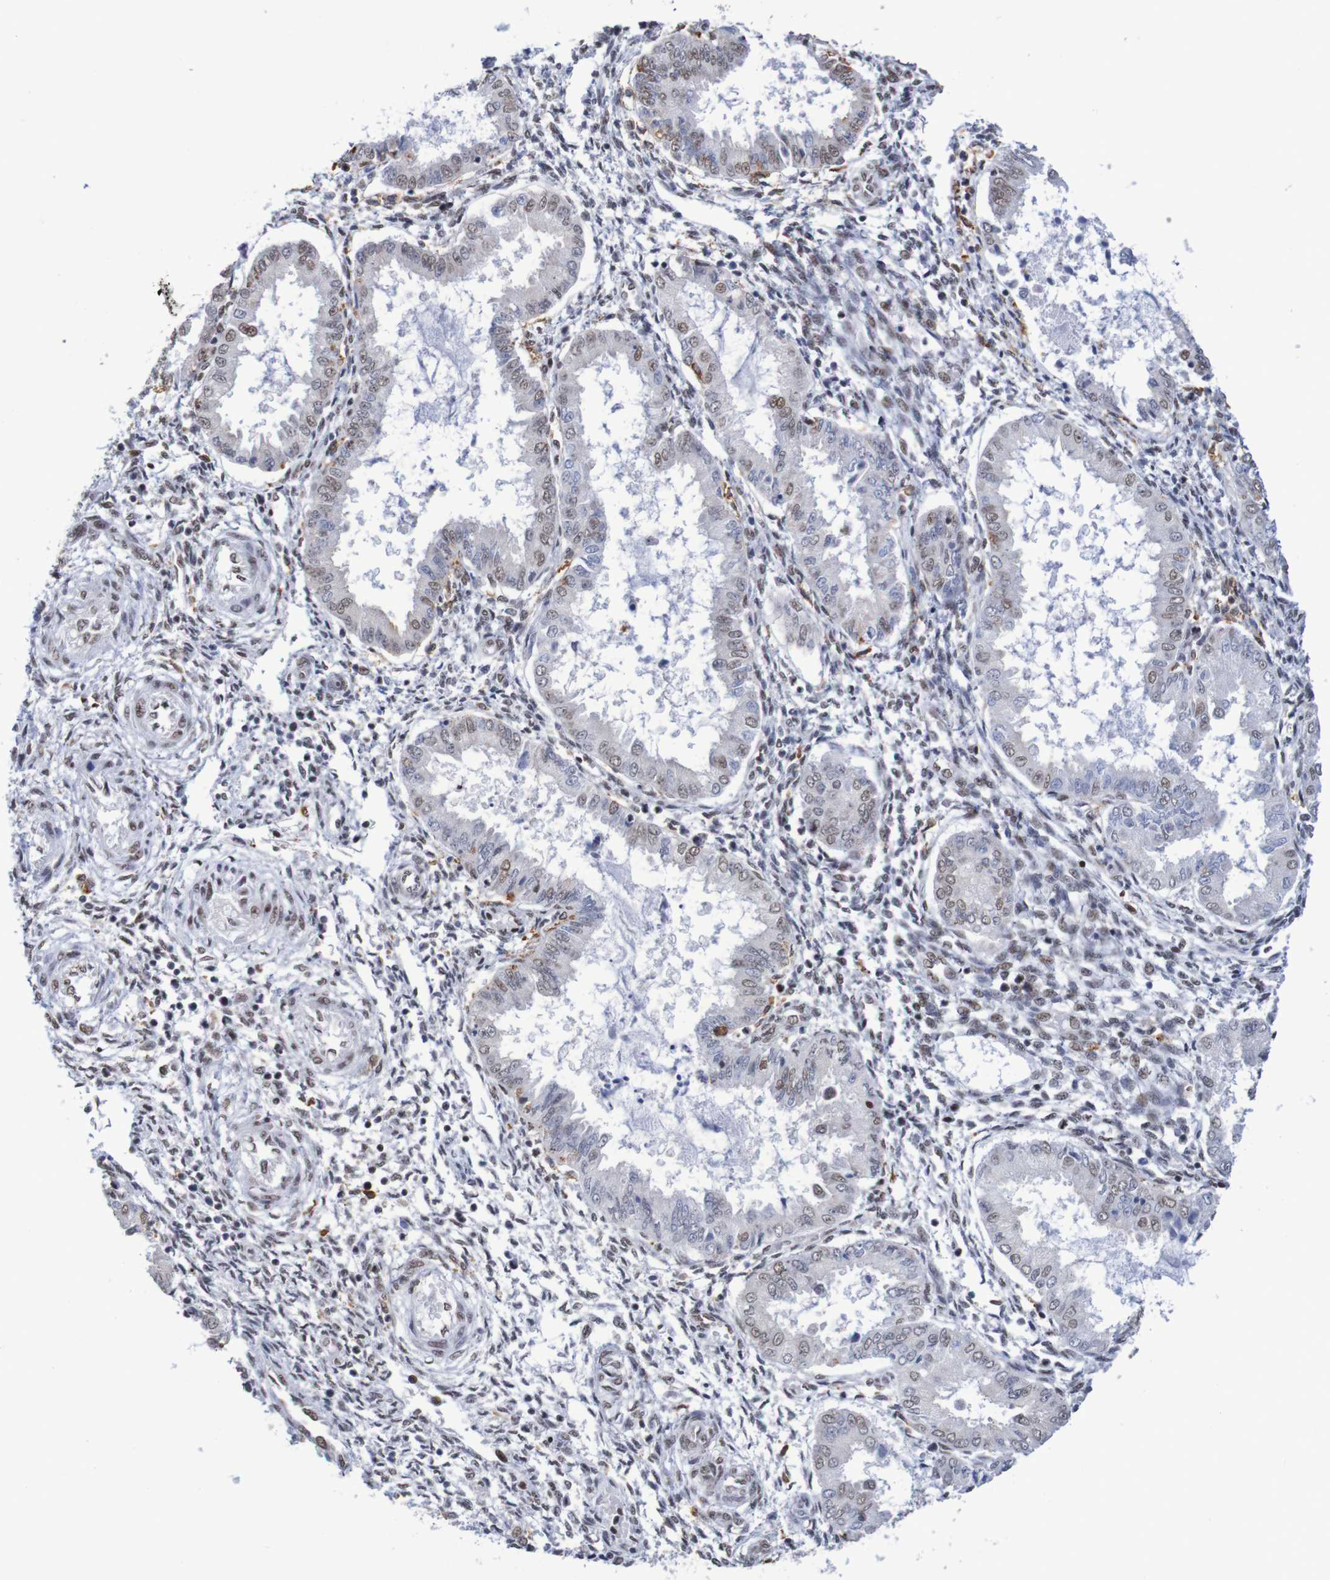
{"staining": {"intensity": "moderate", "quantity": "25%-75%", "location": "nuclear"}, "tissue": "endometrium", "cell_type": "Cells in endometrial stroma", "image_type": "normal", "snomed": [{"axis": "morphology", "description": "Normal tissue, NOS"}, {"axis": "topography", "description": "Endometrium"}], "caption": "The image demonstrates staining of unremarkable endometrium, revealing moderate nuclear protein positivity (brown color) within cells in endometrial stroma.", "gene": "MRTFB", "patient": {"sex": "female", "age": 33}}